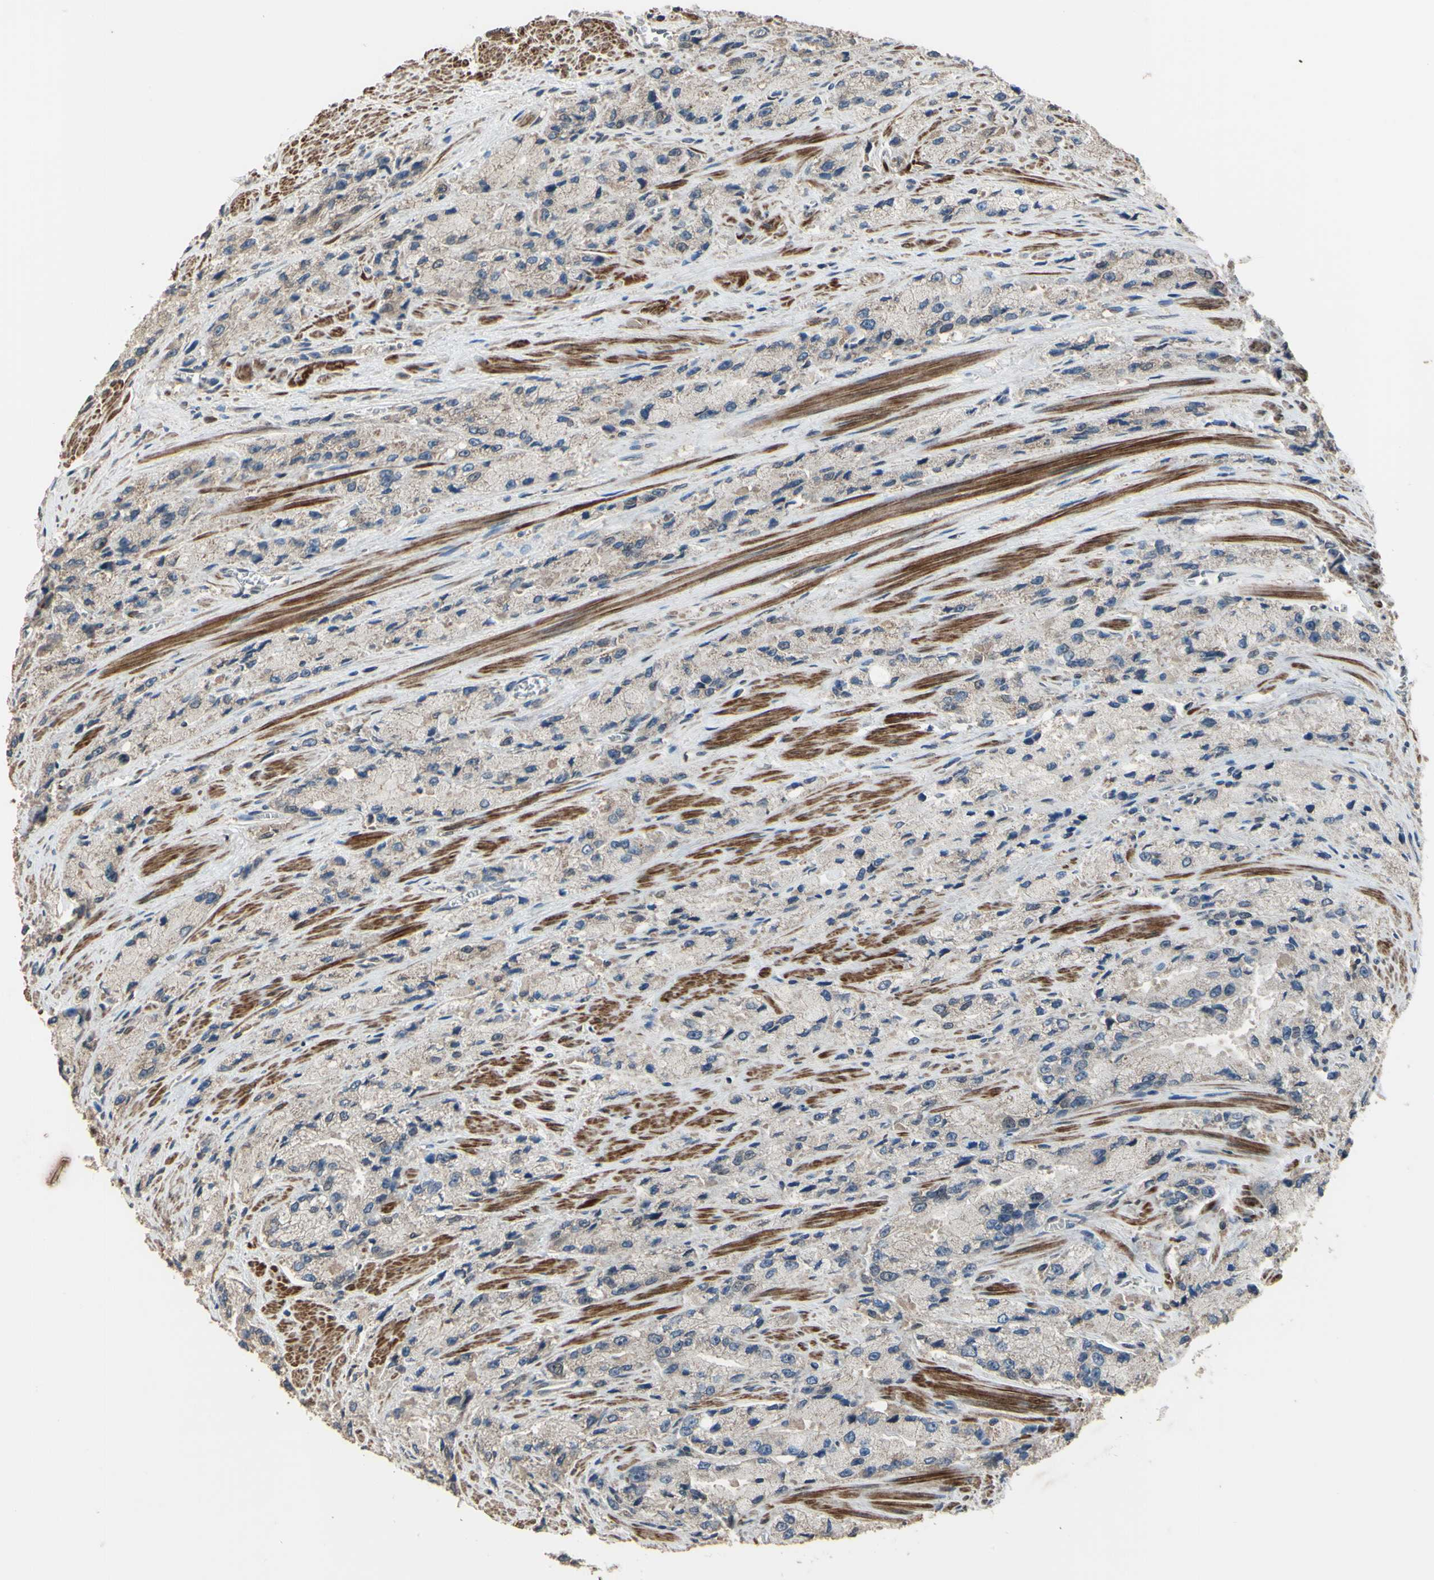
{"staining": {"intensity": "negative", "quantity": "none", "location": "none"}, "tissue": "prostate cancer", "cell_type": "Tumor cells", "image_type": "cancer", "snomed": [{"axis": "morphology", "description": "Adenocarcinoma, High grade"}, {"axis": "topography", "description": "Prostate"}], "caption": "Protein analysis of prostate high-grade adenocarcinoma displays no significant expression in tumor cells.", "gene": "ZNF174", "patient": {"sex": "male", "age": 58}}